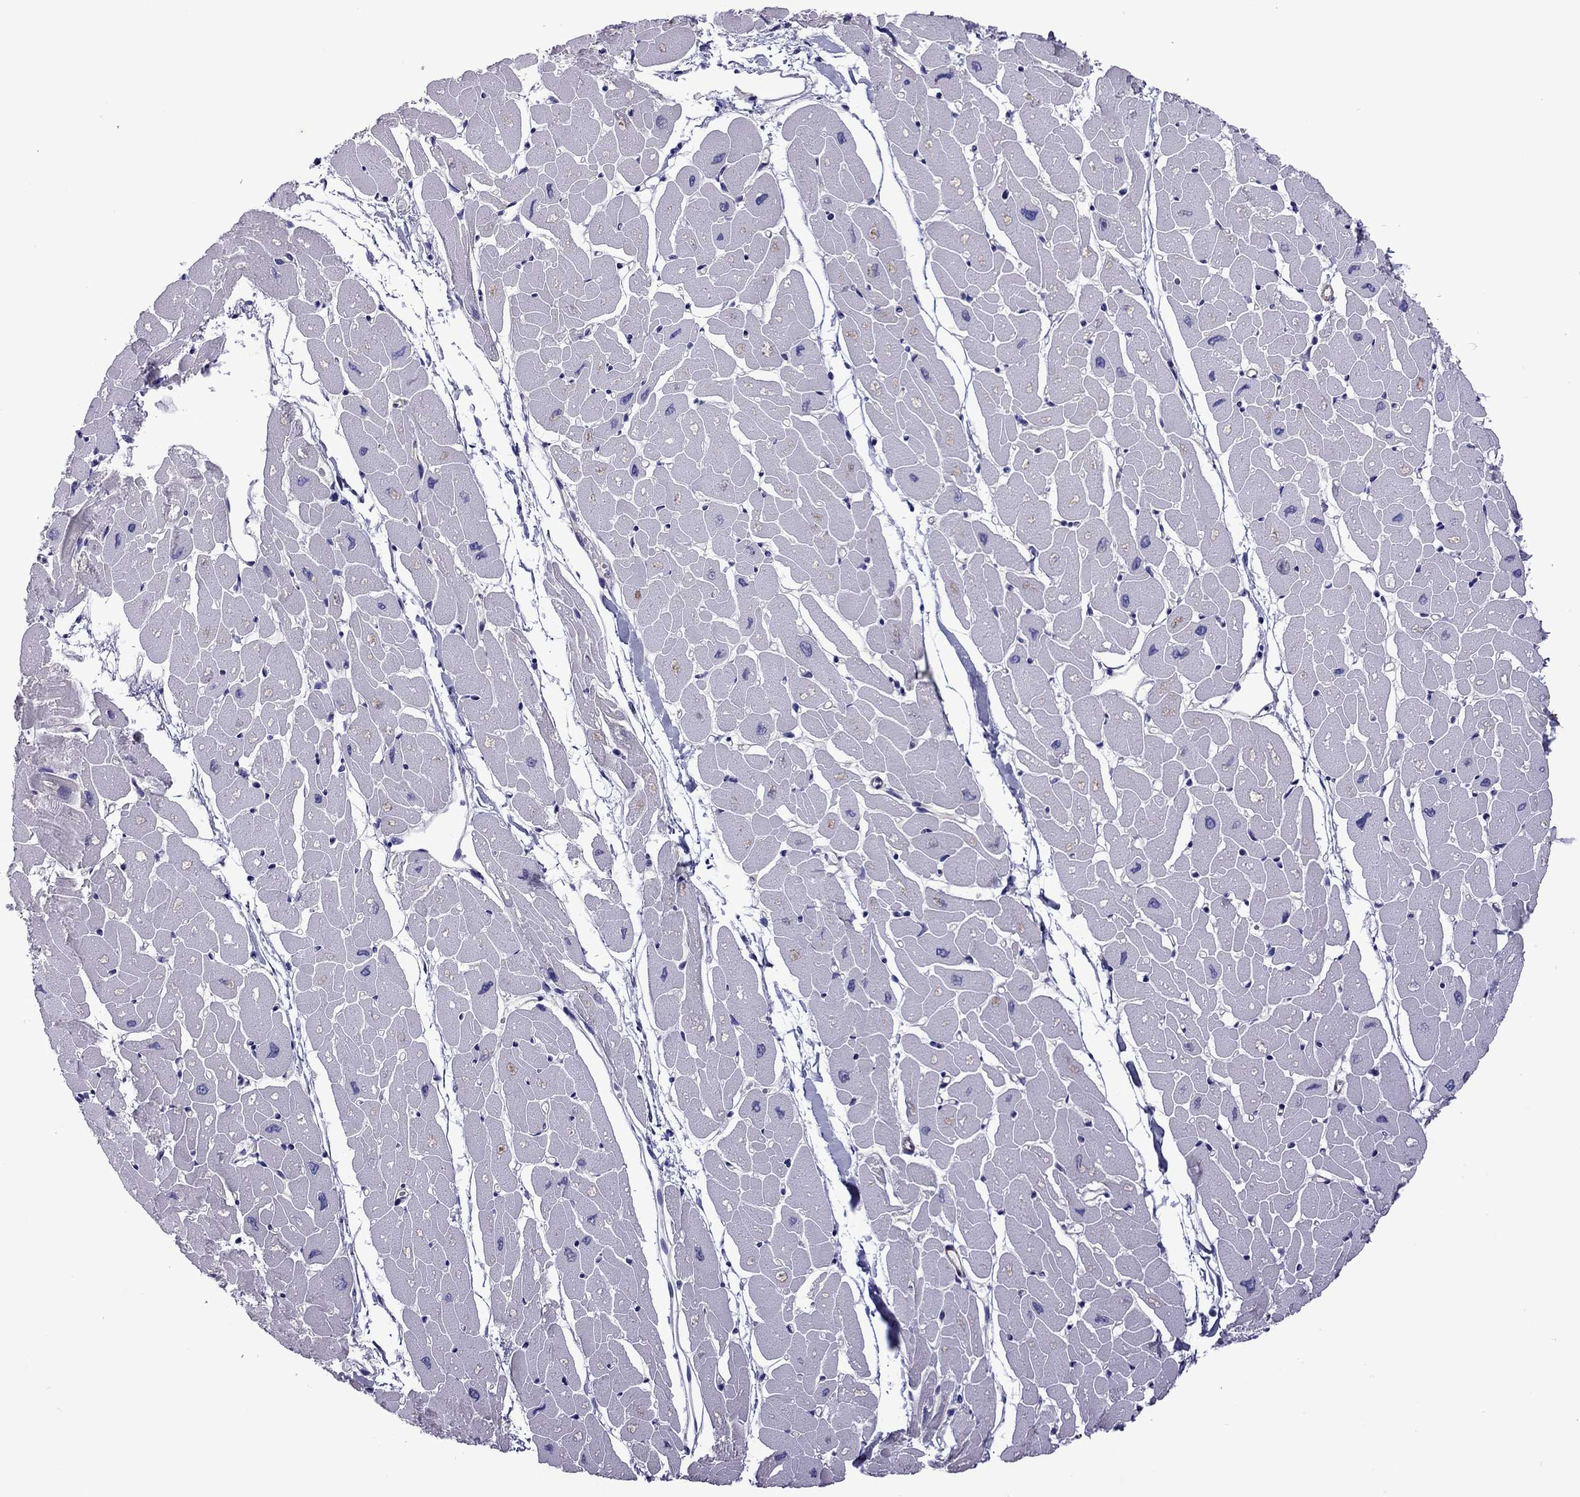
{"staining": {"intensity": "negative", "quantity": "none", "location": "none"}, "tissue": "heart muscle", "cell_type": "Cardiomyocytes", "image_type": "normal", "snomed": [{"axis": "morphology", "description": "Normal tissue, NOS"}, {"axis": "topography", "description": "Heart"}], "caption": "An IHC histopathology image of benign heart muscle is shown. There is no staining in cardiomyocytes of heart muscle.", "gene": "CHRNA5", "patient": {"sex": "male", "age": 57}}